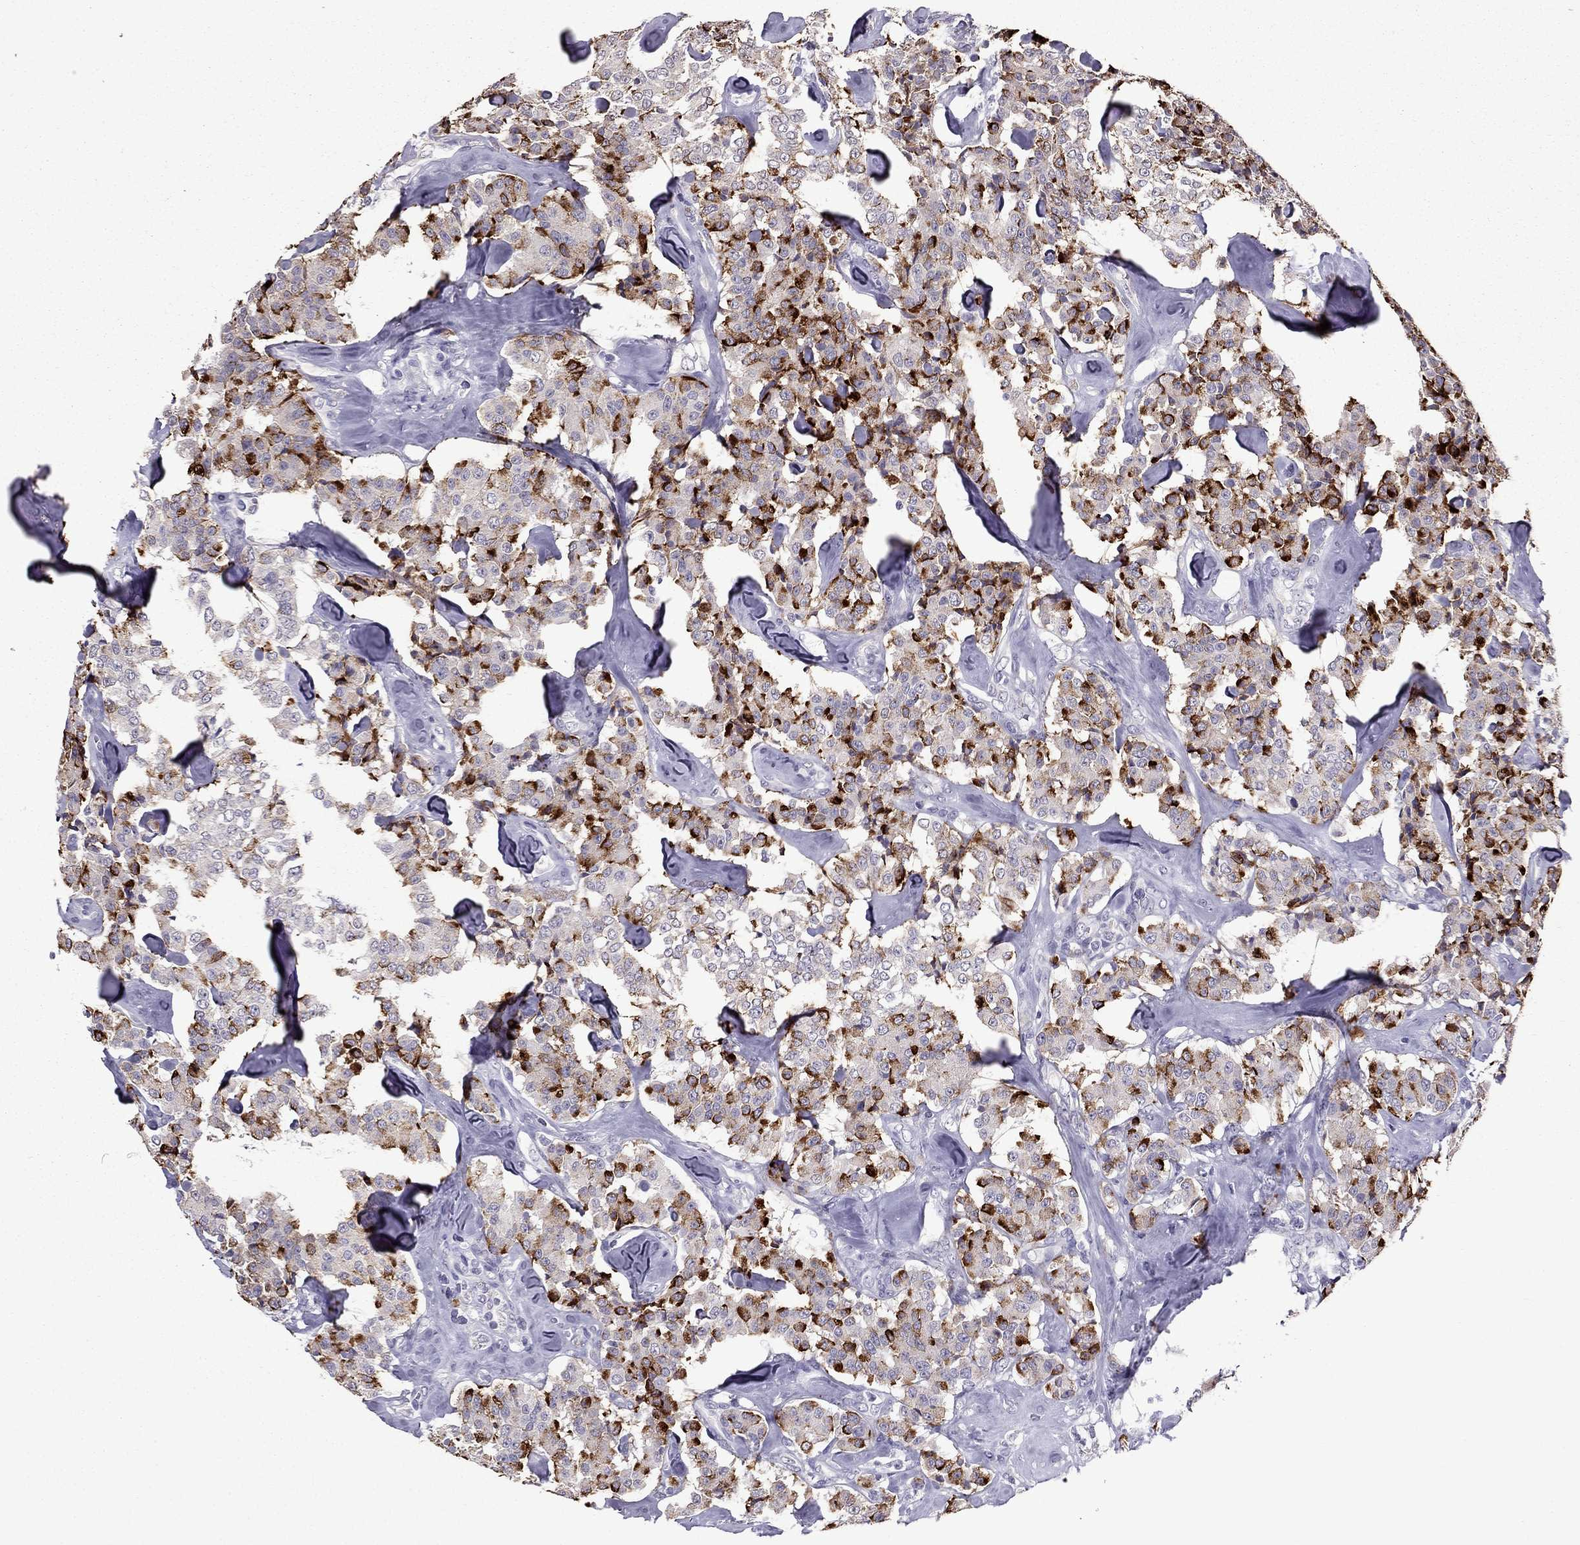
{"staining": {"intensity": "strong", "quantity": "25%-75%", "location": "cytoplasmic/membranous"}, "tissue": "carcinoid", "cell_type": "Tumor cells", "image_type": "cancer", "snomed": [{"axis": "morphology", "description": "Carcinoid, malignant, NOS"}, {"axis": "topography", "description": "Pancreas"}], "caption": "An immunohistochemistry photomicrograph of neoplastic tissue is shown. Protein staining in brown labels strong cytoplasmic/membranous positivity in carcinoid within tumor cells.", "gene": "SCG5", "patient": {"sex": "male", "age": 41}}